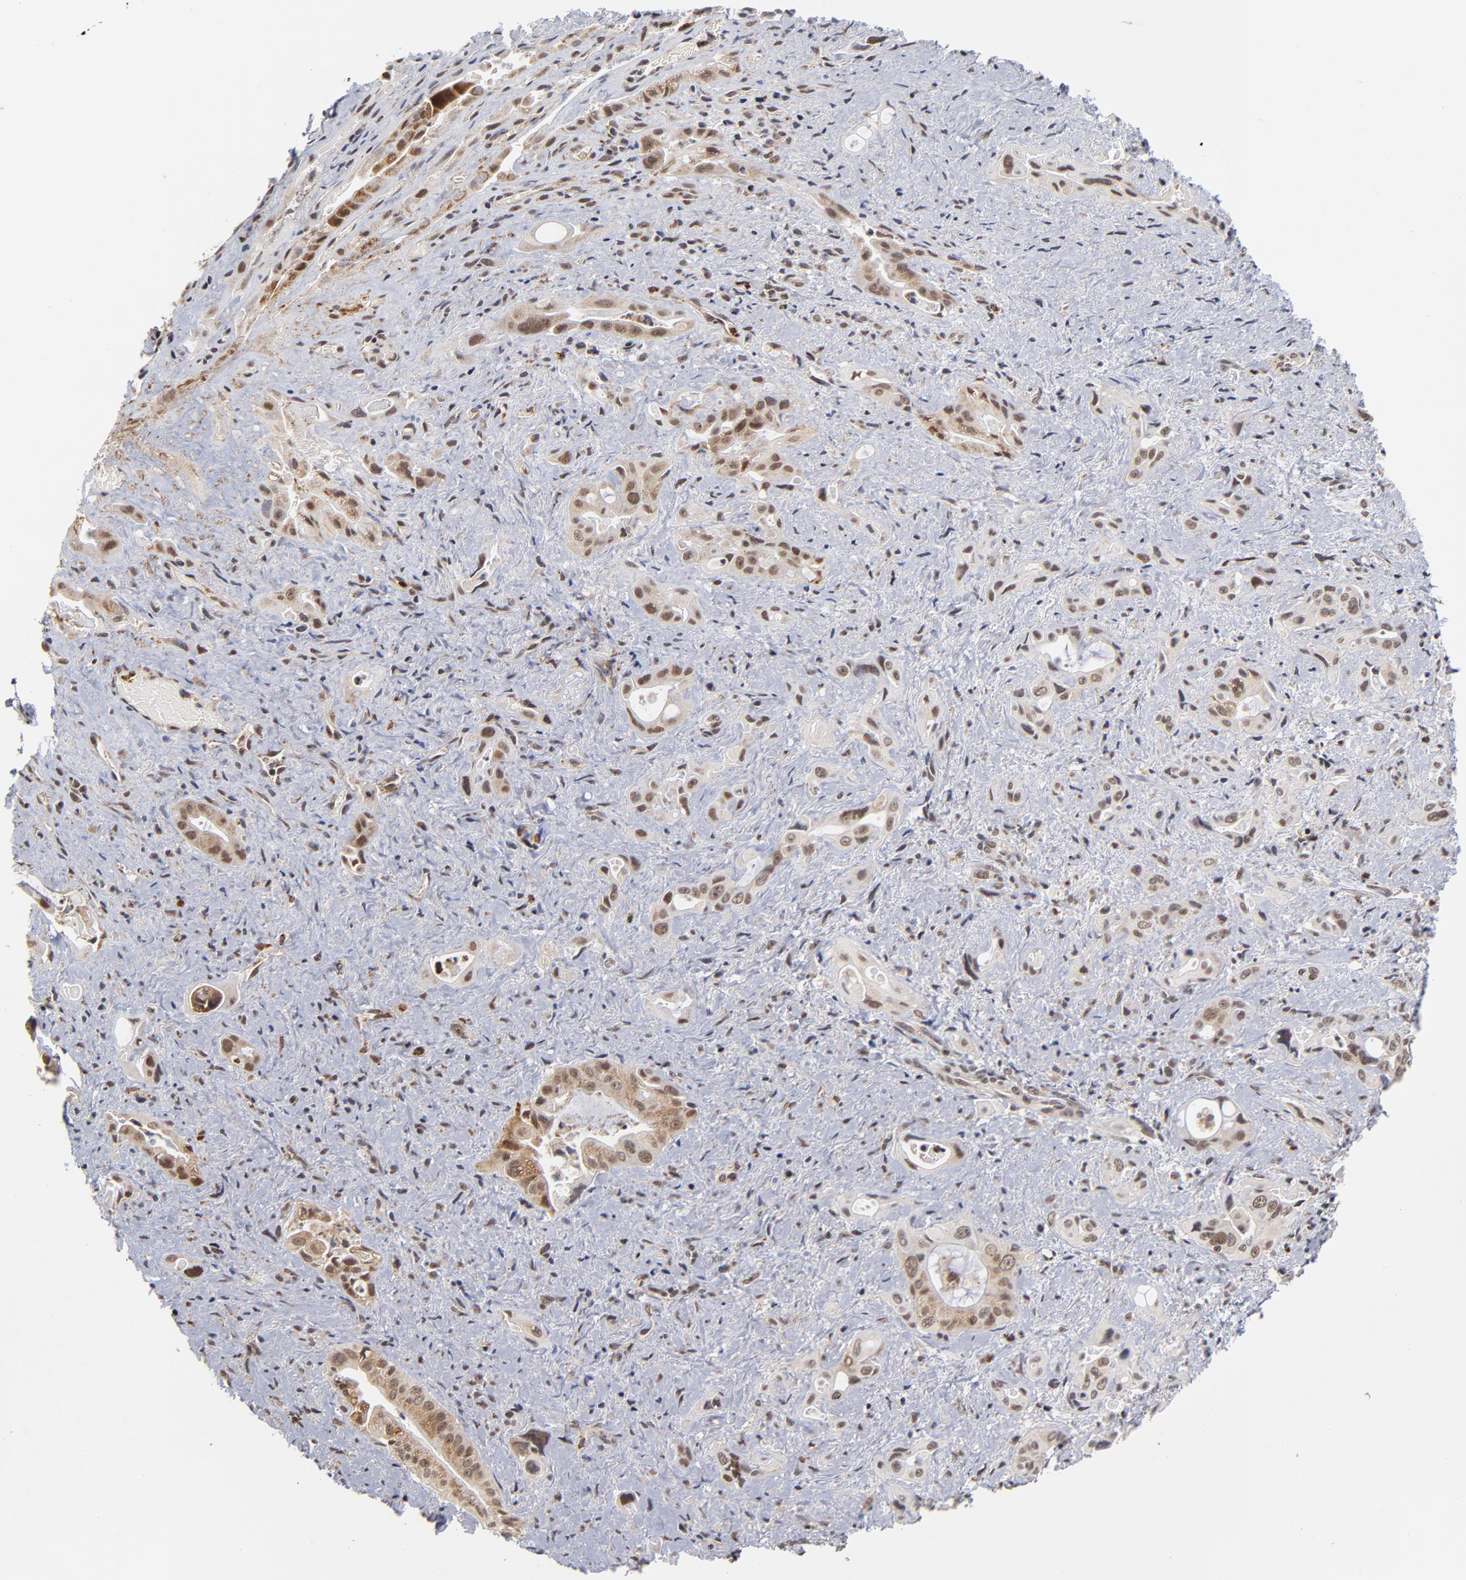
{"staining": {"intensity": "weak", "quantity": ">75%", "location": "cytoplasmic/membranous,nuclear"}, "tissue": "pancreatic cancer", "cell_type": "Tumor cells", "image_type": "cancer", "snomed": [{"axis": "morphology", "description": "Adenocarcinoma, NOS"}, {"axis": "topography", "description": "Pancreas"}], "caption": "This histopathology image demonstrates pancreatic cancer stained with immunohistochemistry (IHC) to label a protein in brown. The cytoplasmic/membranous and nuclear of tumor cells show weak positivity for the protein. Nuclei are counter-stained blue.", "gene": "ZNF419", "patient": {"sex": "male", "age": 77}}